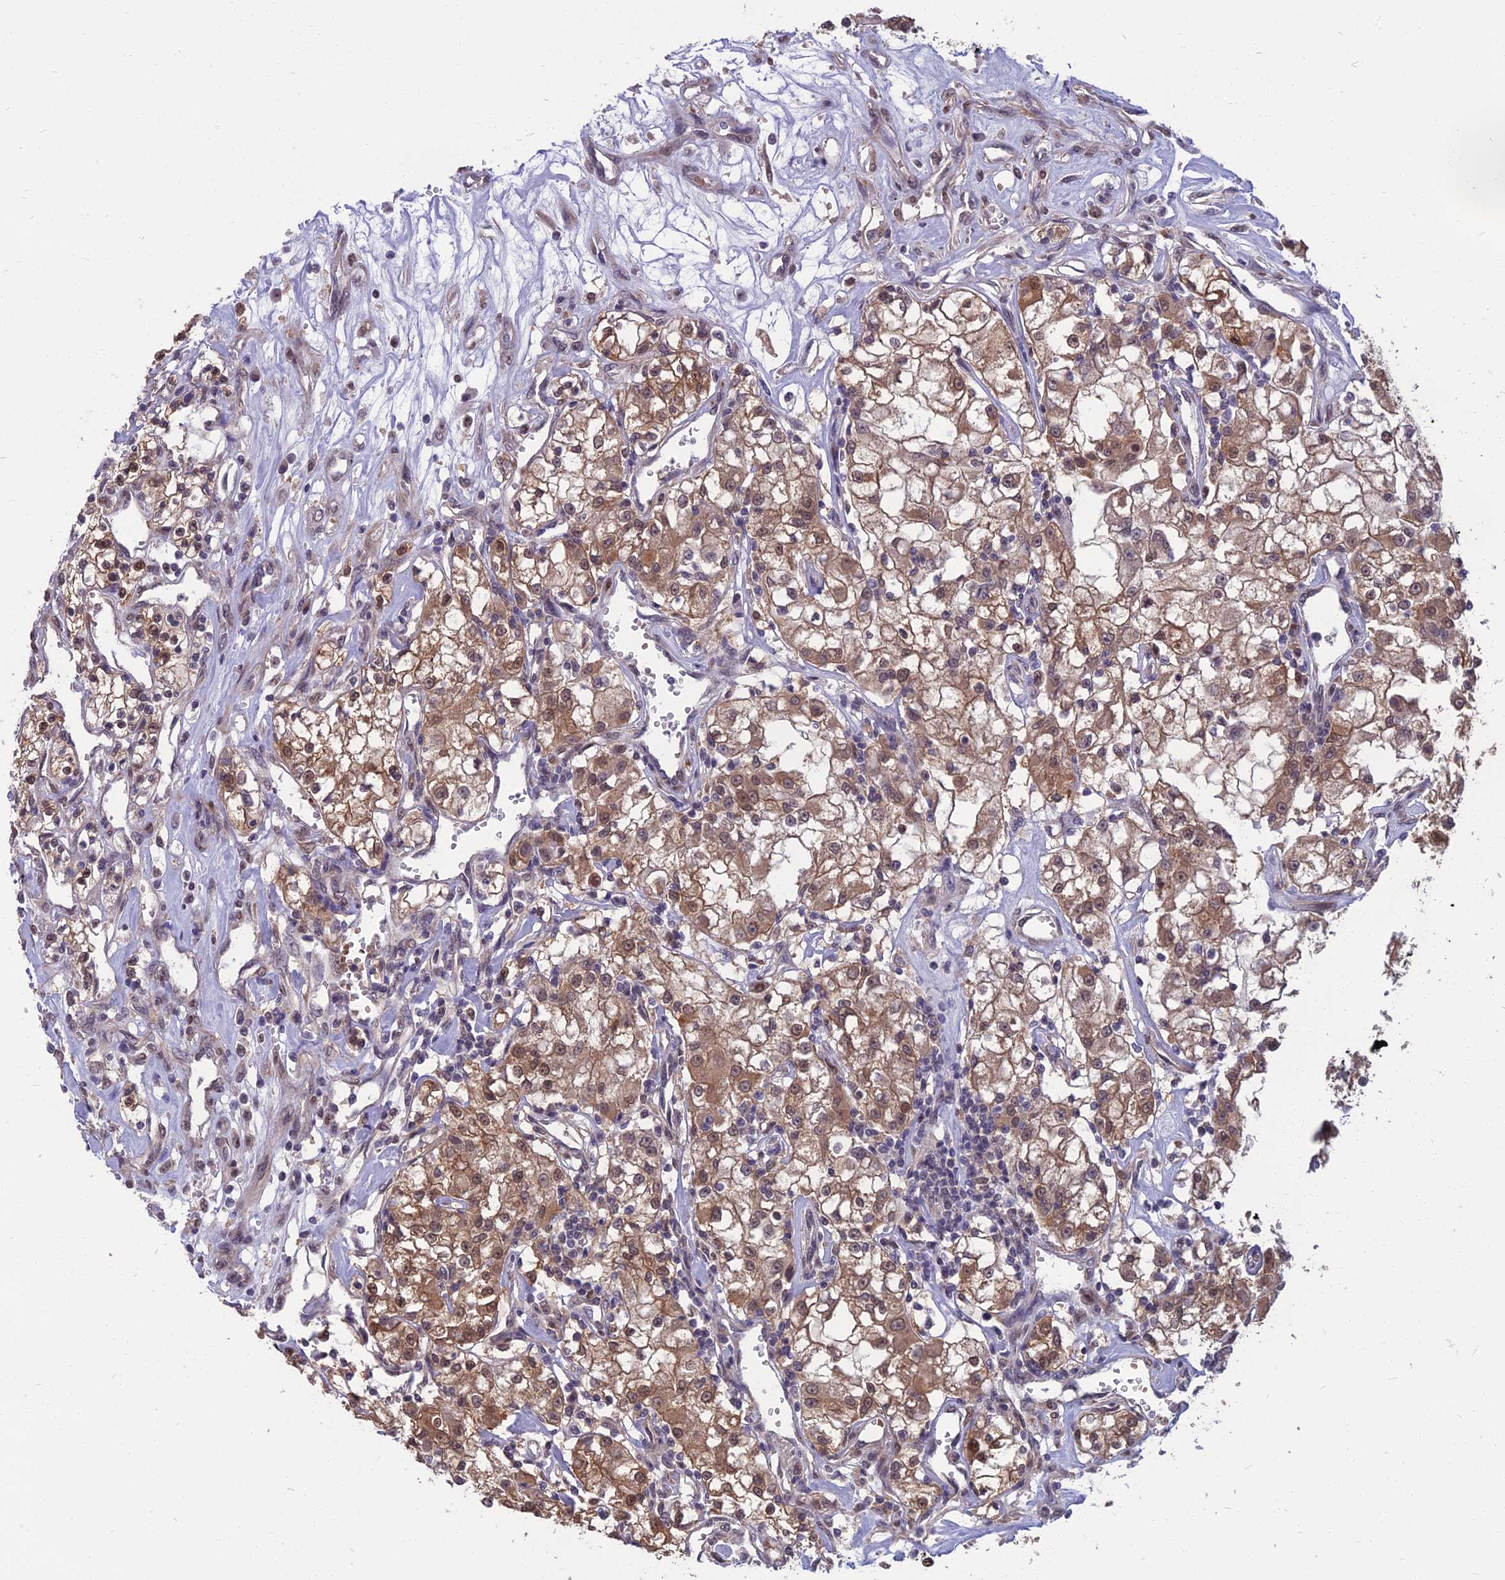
{"staining": {"intensity": "moderate", "quantity": ">75%", "location": "cytoplasmic/membranous,nuclear"}, "tissue": "renal cancer", "cell_type": "Tumor cells", "image_type": "cancer", "snomed": [{"axis": "morphology", "description": "Adenocarcinoma, NOS"}, {"axis": "topography", "description": "Kidney"}], "caption": "An image of adenocarcinoma (renal) stained for a protein displays moderate cytoplasmic/membranous and nuclear brown staining in tumor cells. (DAB = brown stain, brightfield microscopy at high magnification).", "gene": "NR4A3", "patient": {"sex": "female", "age": 59}}